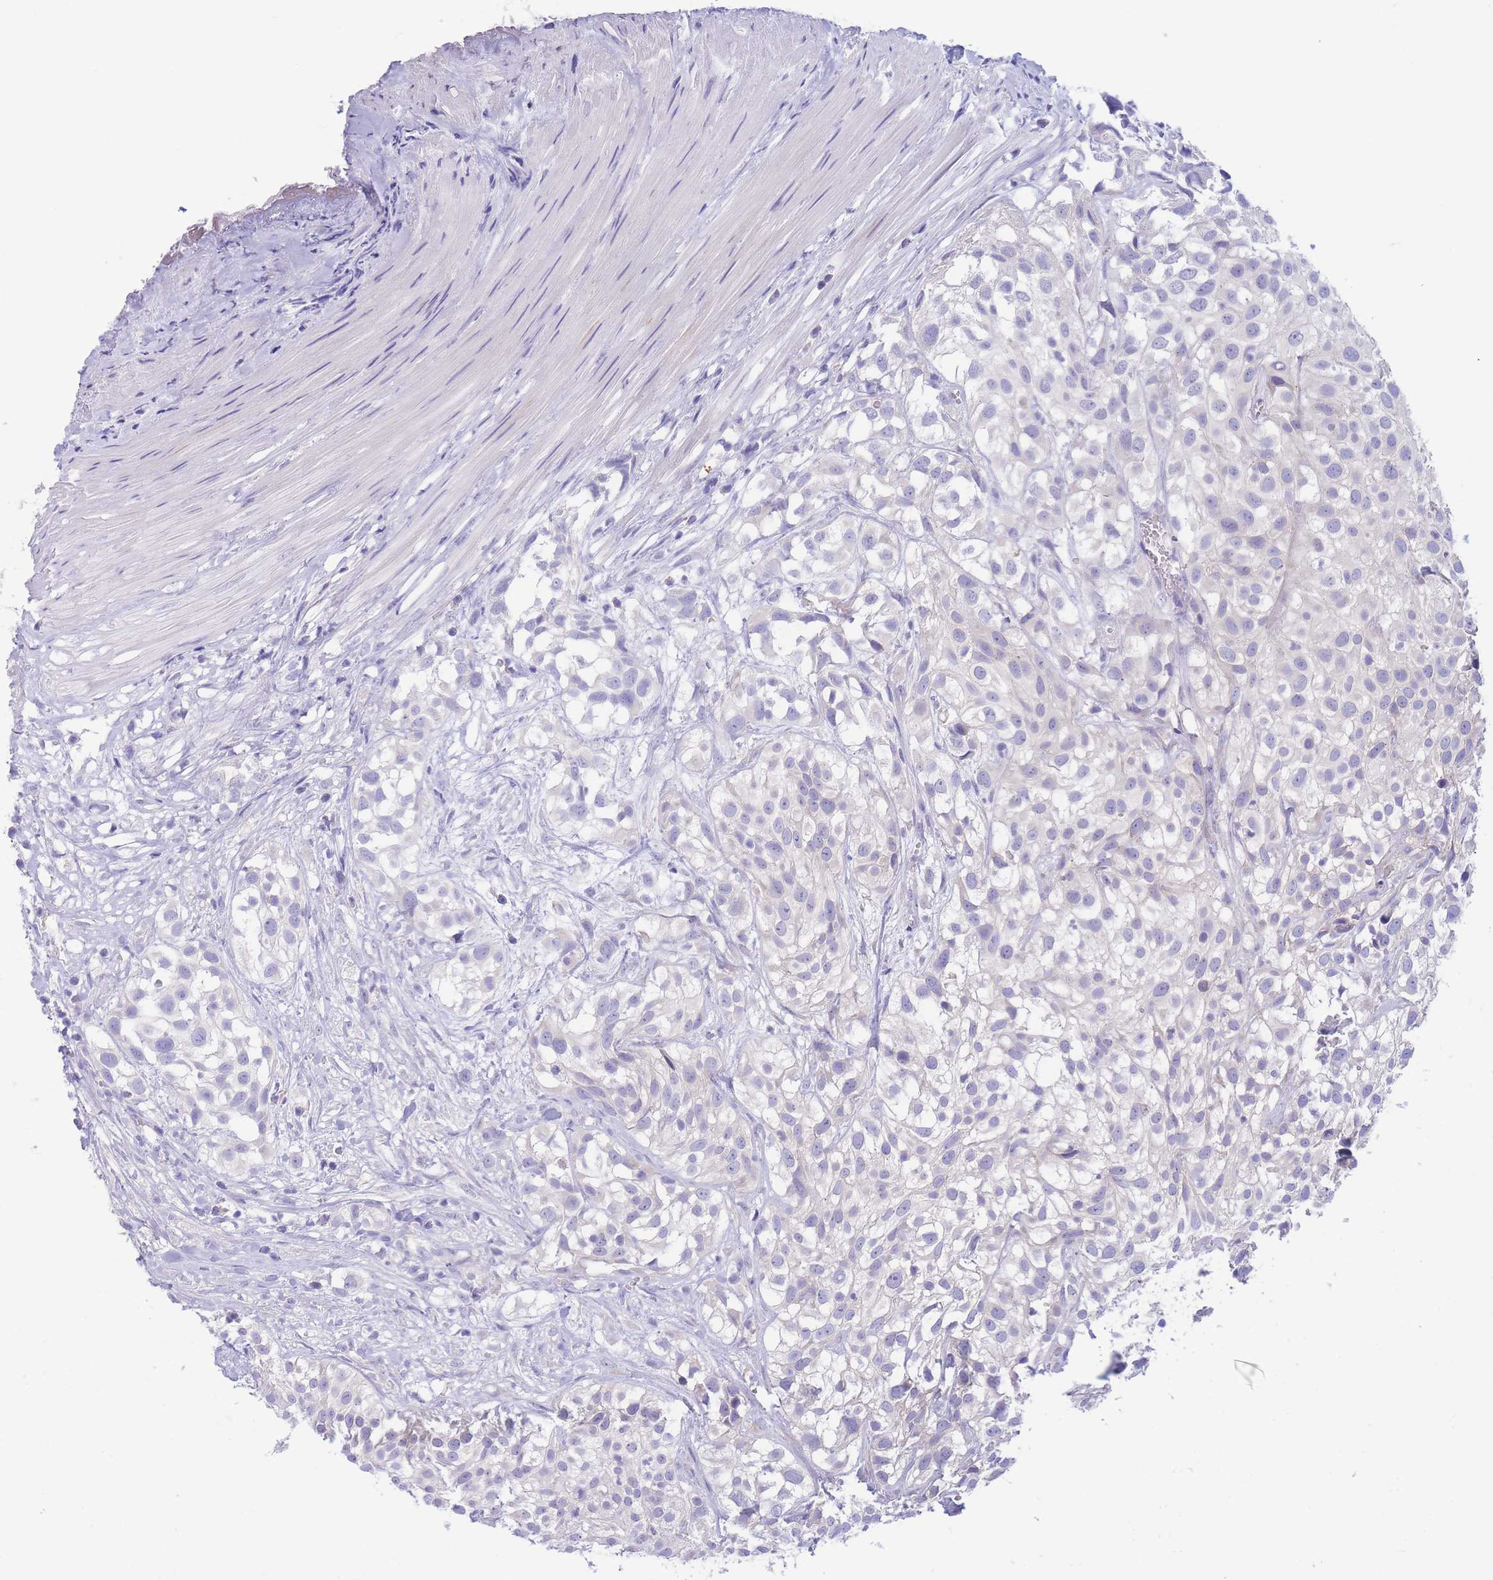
{"staining": {"intensity": "negative", "quantity": "none", "location": "none"}, "tissue": "urothelial cancer", "cell_type": "Tumor cells", "image_type": "cancer", "snomed": [{"axis": "morphology", "description": "Urothelial carcinoma, High grade"}, {"axis": "topography", "description": "Urinary bladder"}], "caption": "Immunohistochemistry (IHC) of urothelial cancer reveals no staining in tumor cells.", "gene": "PCDHB3", "patient": {"sex": "male", "age": 56}}